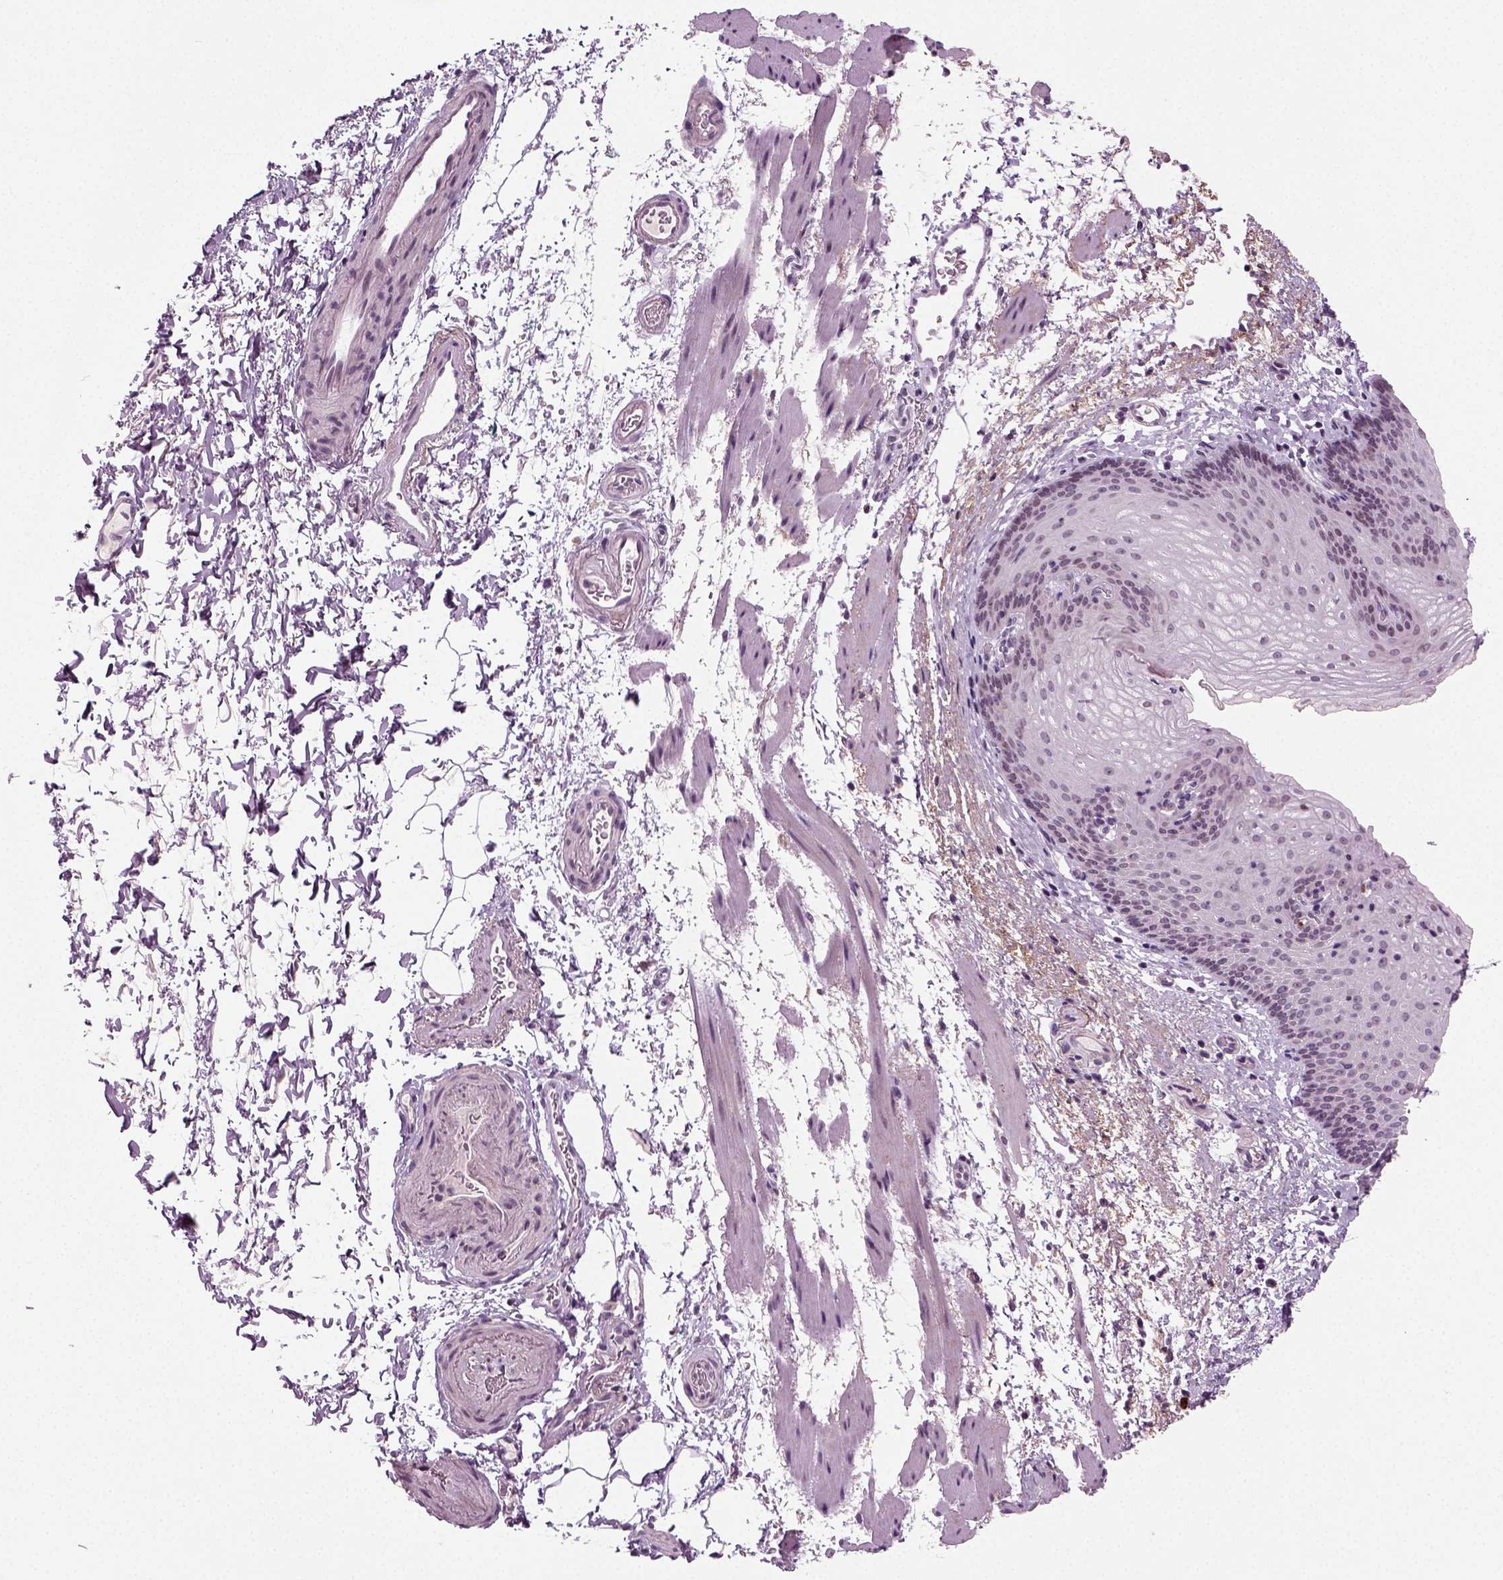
{"staining": {"intensity": "negative", "quantity": "none", "location": "none"}, "tissue": "esophagus", "cell_type": "Squamous epithelial cells", "image_type": "normal", "snomed": [{"axis": "morphology", "description": "Normal tissue, NOS"}, {"axis": "topography", "description": "Esophagus"}], "caption": "This is an immunohistochemistry image of unremarkable human esophagus. There is no positivity in squamous epithelial cells.", "gene": "SYNGAP1", "patient": {"sex": "female", "age": 64}}